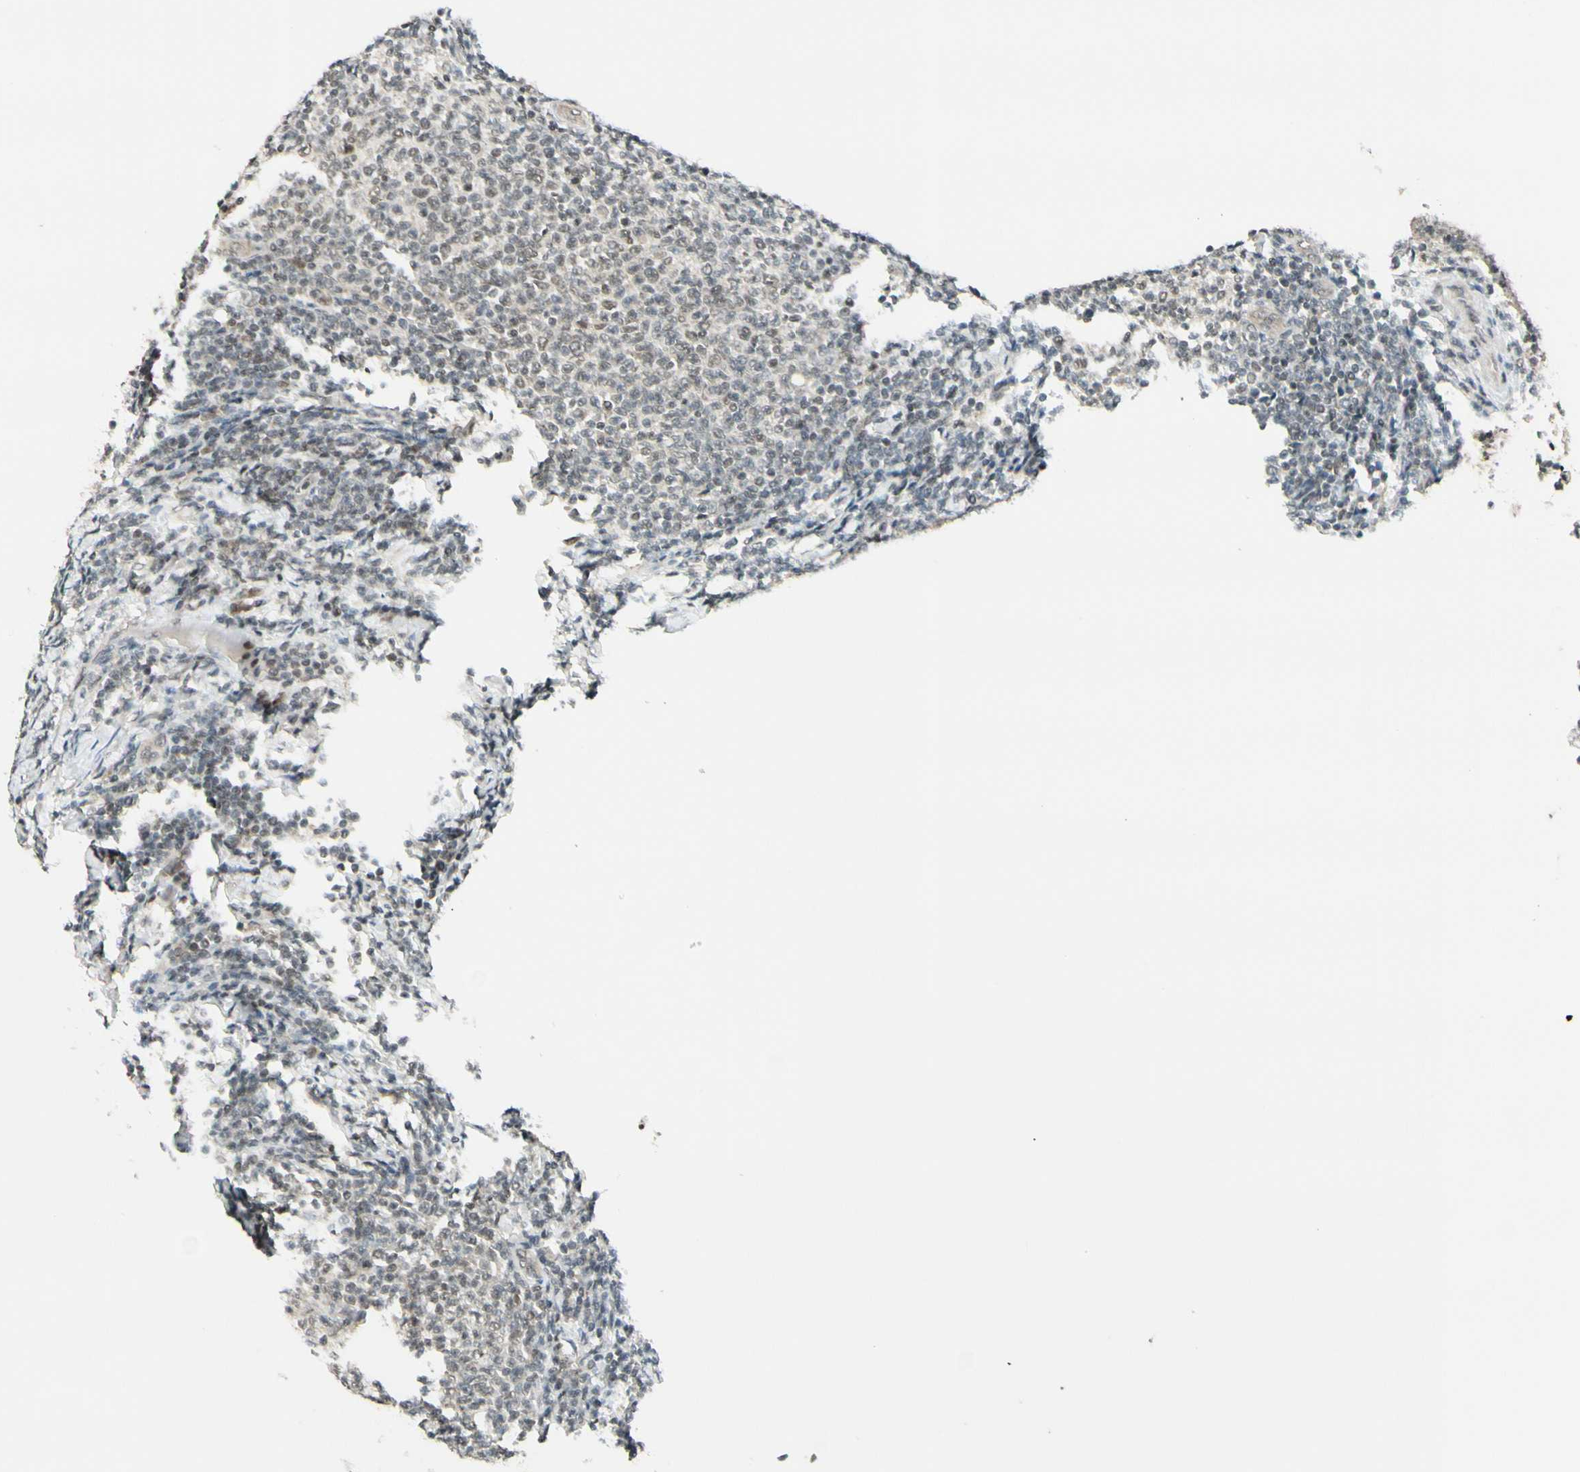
{"staining": {"intensity": "negative", "quantity": "none", "location": "none"}, "tissue": "lymphoma", "cell_type": "Tumor cells", "image_type": "cancer", "snomed": [{"axis": "morphology", "description": "Malignant lymphoma, non-Hodgkin's type, Low grade"}, {"axis": "topography", "description": "Lymph node"}], "caption": "An image of human malignant lymphoma, non-Hodgkin's type (low-grade) is negative for staining in tumor cells.", "gene": "BRMS1", "patient": {"sex": "male", "age": 66}}